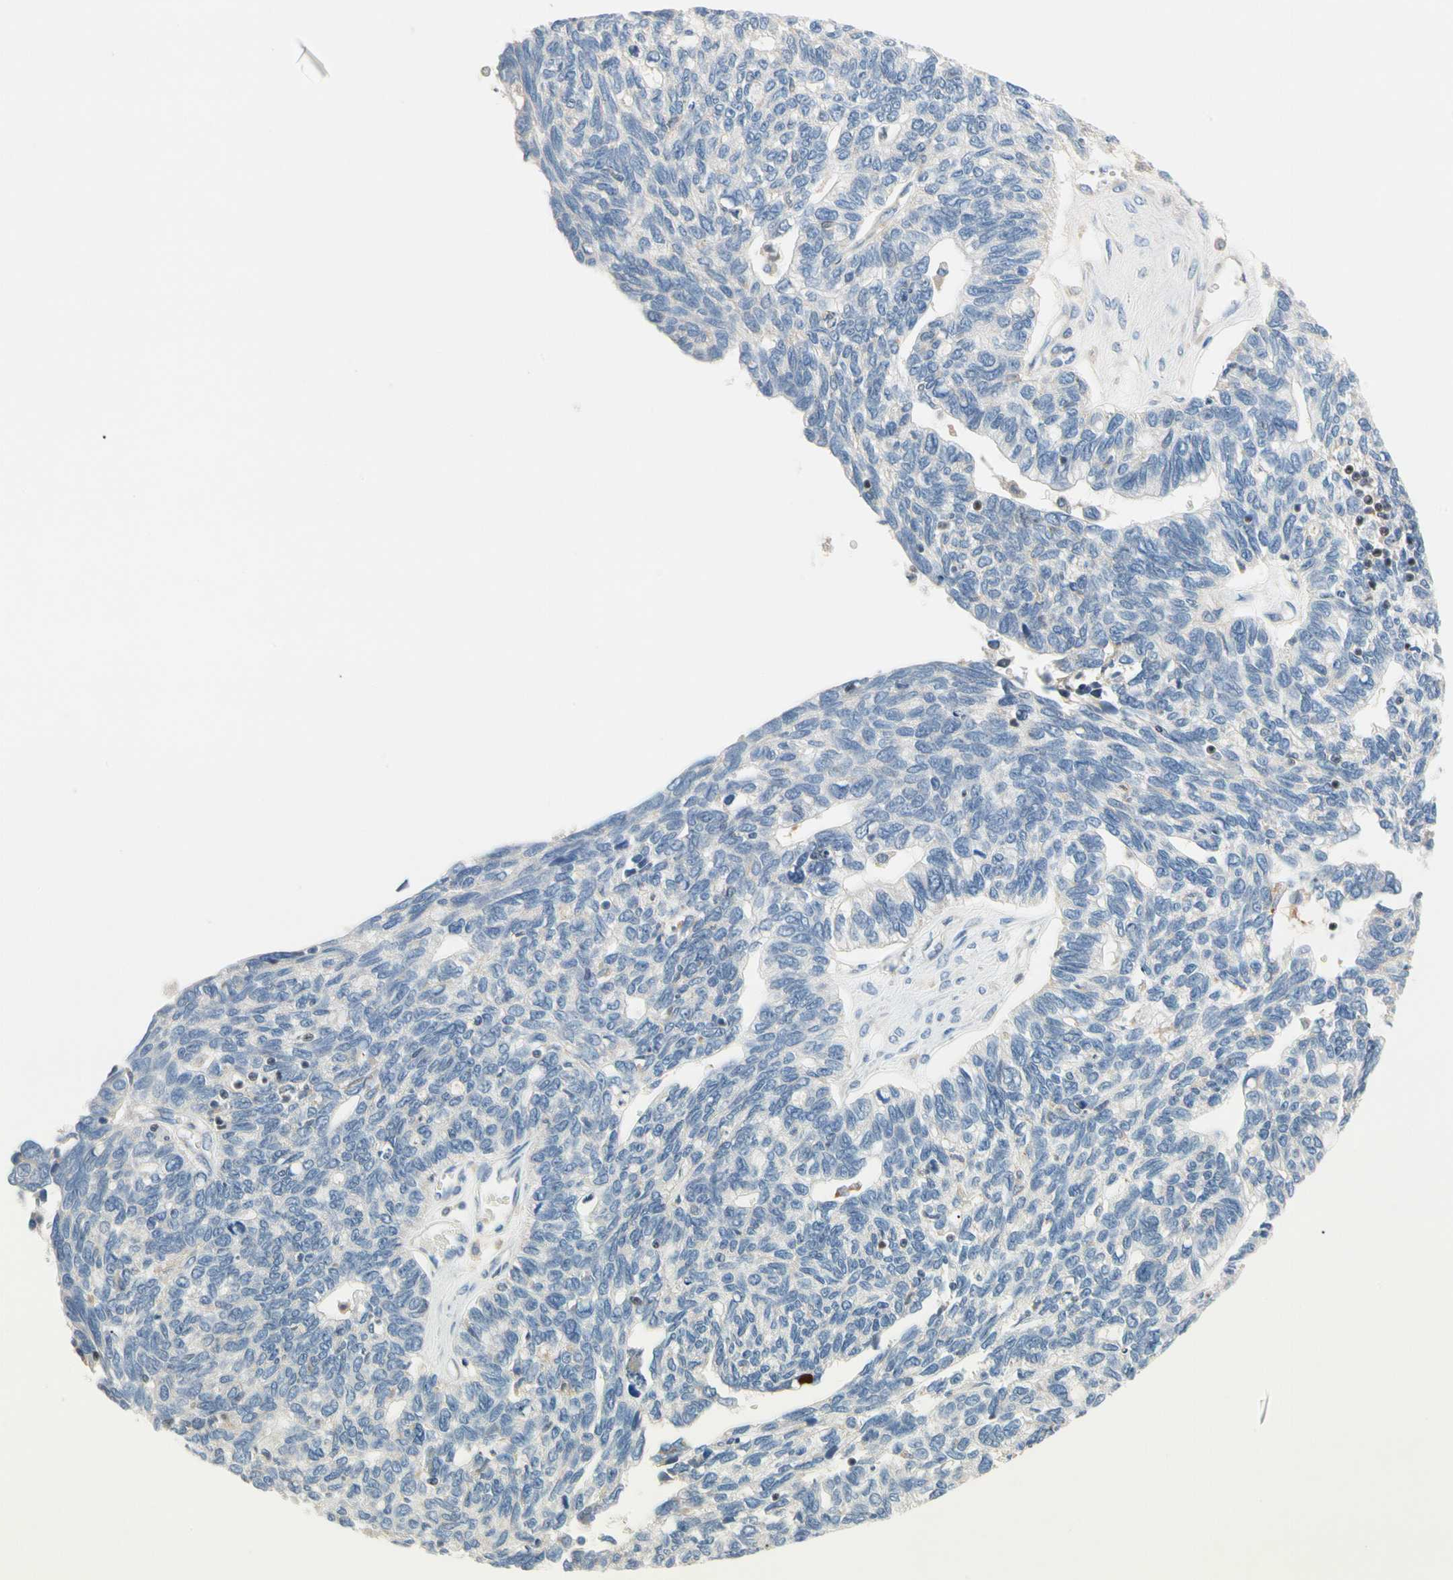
{"staining": {"intensity": "negative", "quantity": "none", "location": "none"}, "tissue": "ovarian cancer", "cell_type": "Tumor cells", "image_type": "cancer", "snomed": [{"axis": "morphology", "description": "Cystadenocarcinoma, serous, NOS"}, {"axis": "topography", "description": "Ovary"}], "caption": "Tumor cells are negative for brown protein staining in ovarian cancer (serous cystadenocarcinoma).", "gene": "SP140", "patient": {"sex": "female", "age": 79}}